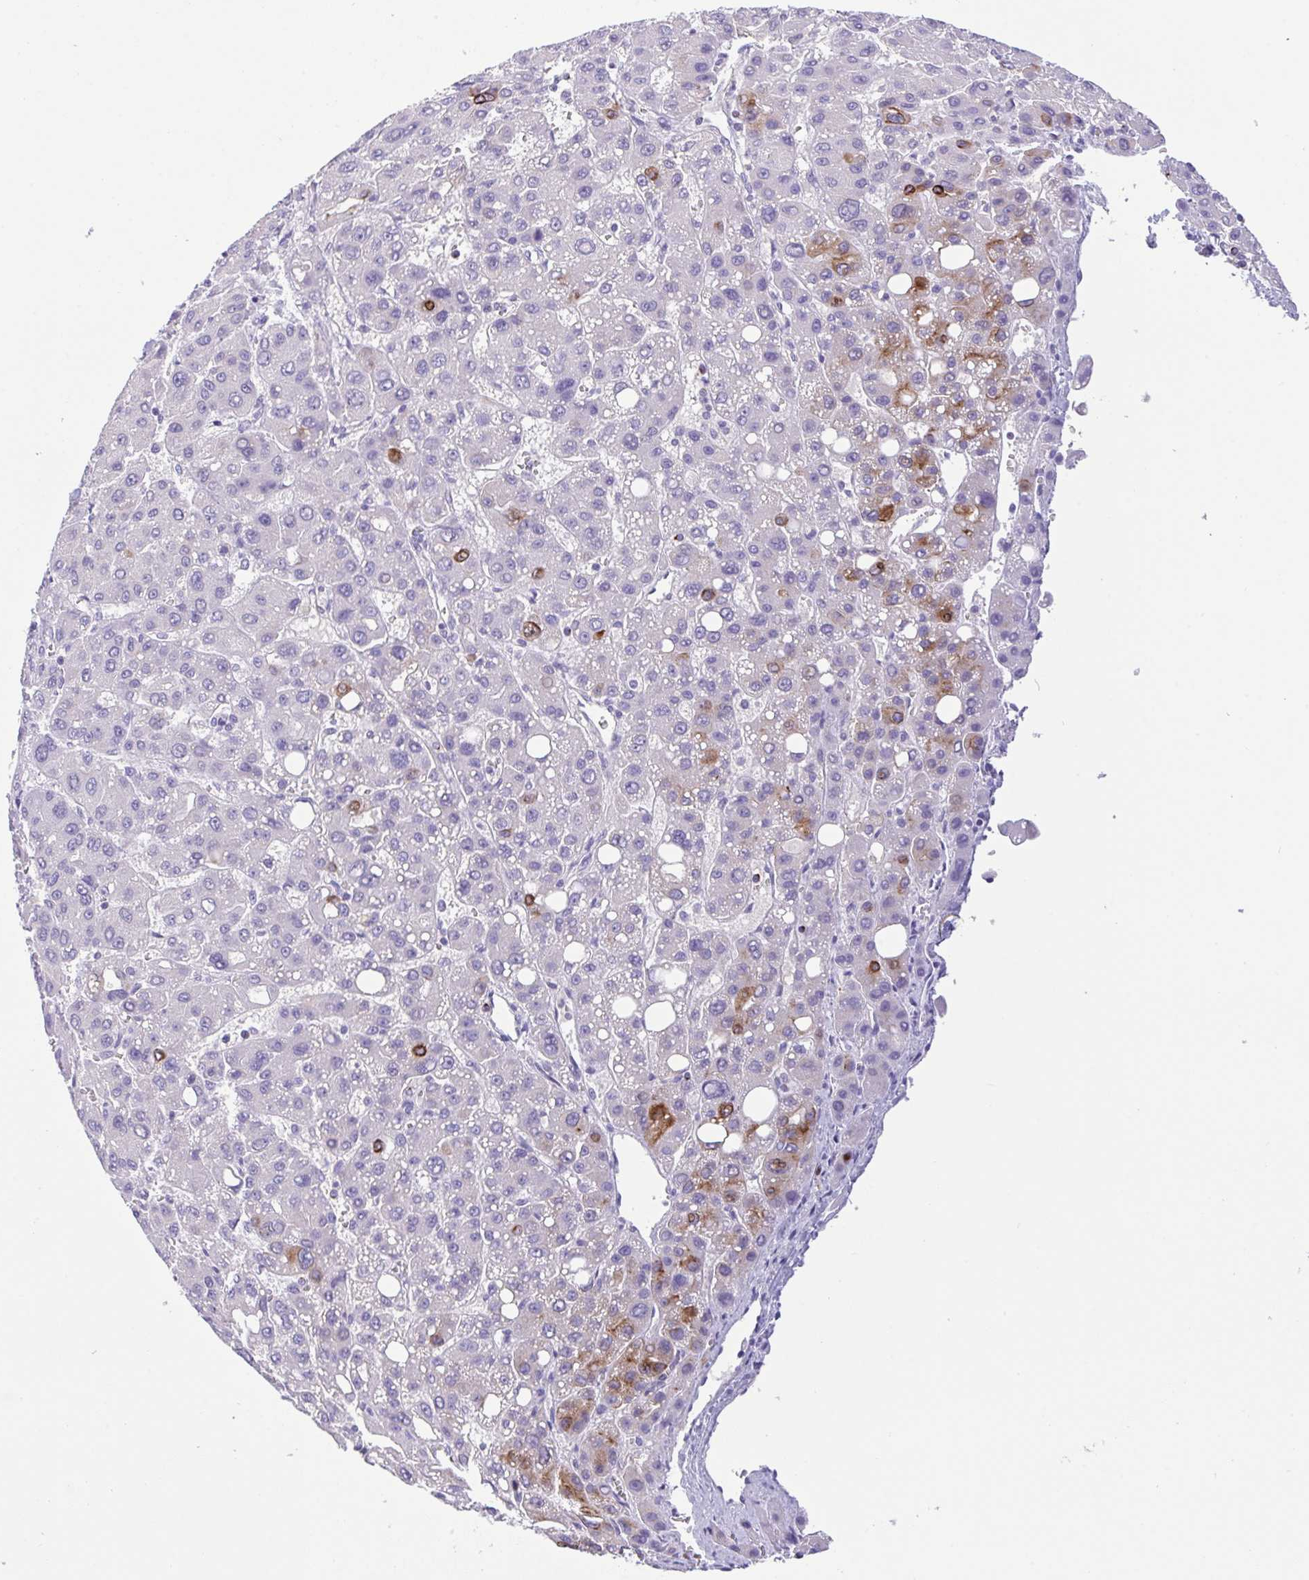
{"staining": {"intensity": "moderate", "quantity": "<25%", "location": "cytoplasmic/membranous"}, "tissue": "liver cancer", "cell_type": "Tumor cells", "image_type": "cancer", "snomed": [{"axis": "morphology", "description": "Carcinoma, Hepatocellular, NOS"}, {"axis": "topography", "description": "Liver"}], "caption": "Immunohistochemistry (IHC) photomicrograph of liver cancer (hepatocellular carcinoma) stained for a protein (brown), which reveals low levels of moderate cytoplasmic/membranous staining in approximately <25% of tumor cells.", "gene": "FBXL20", "patient": {"sex": "male", "age": 55}}